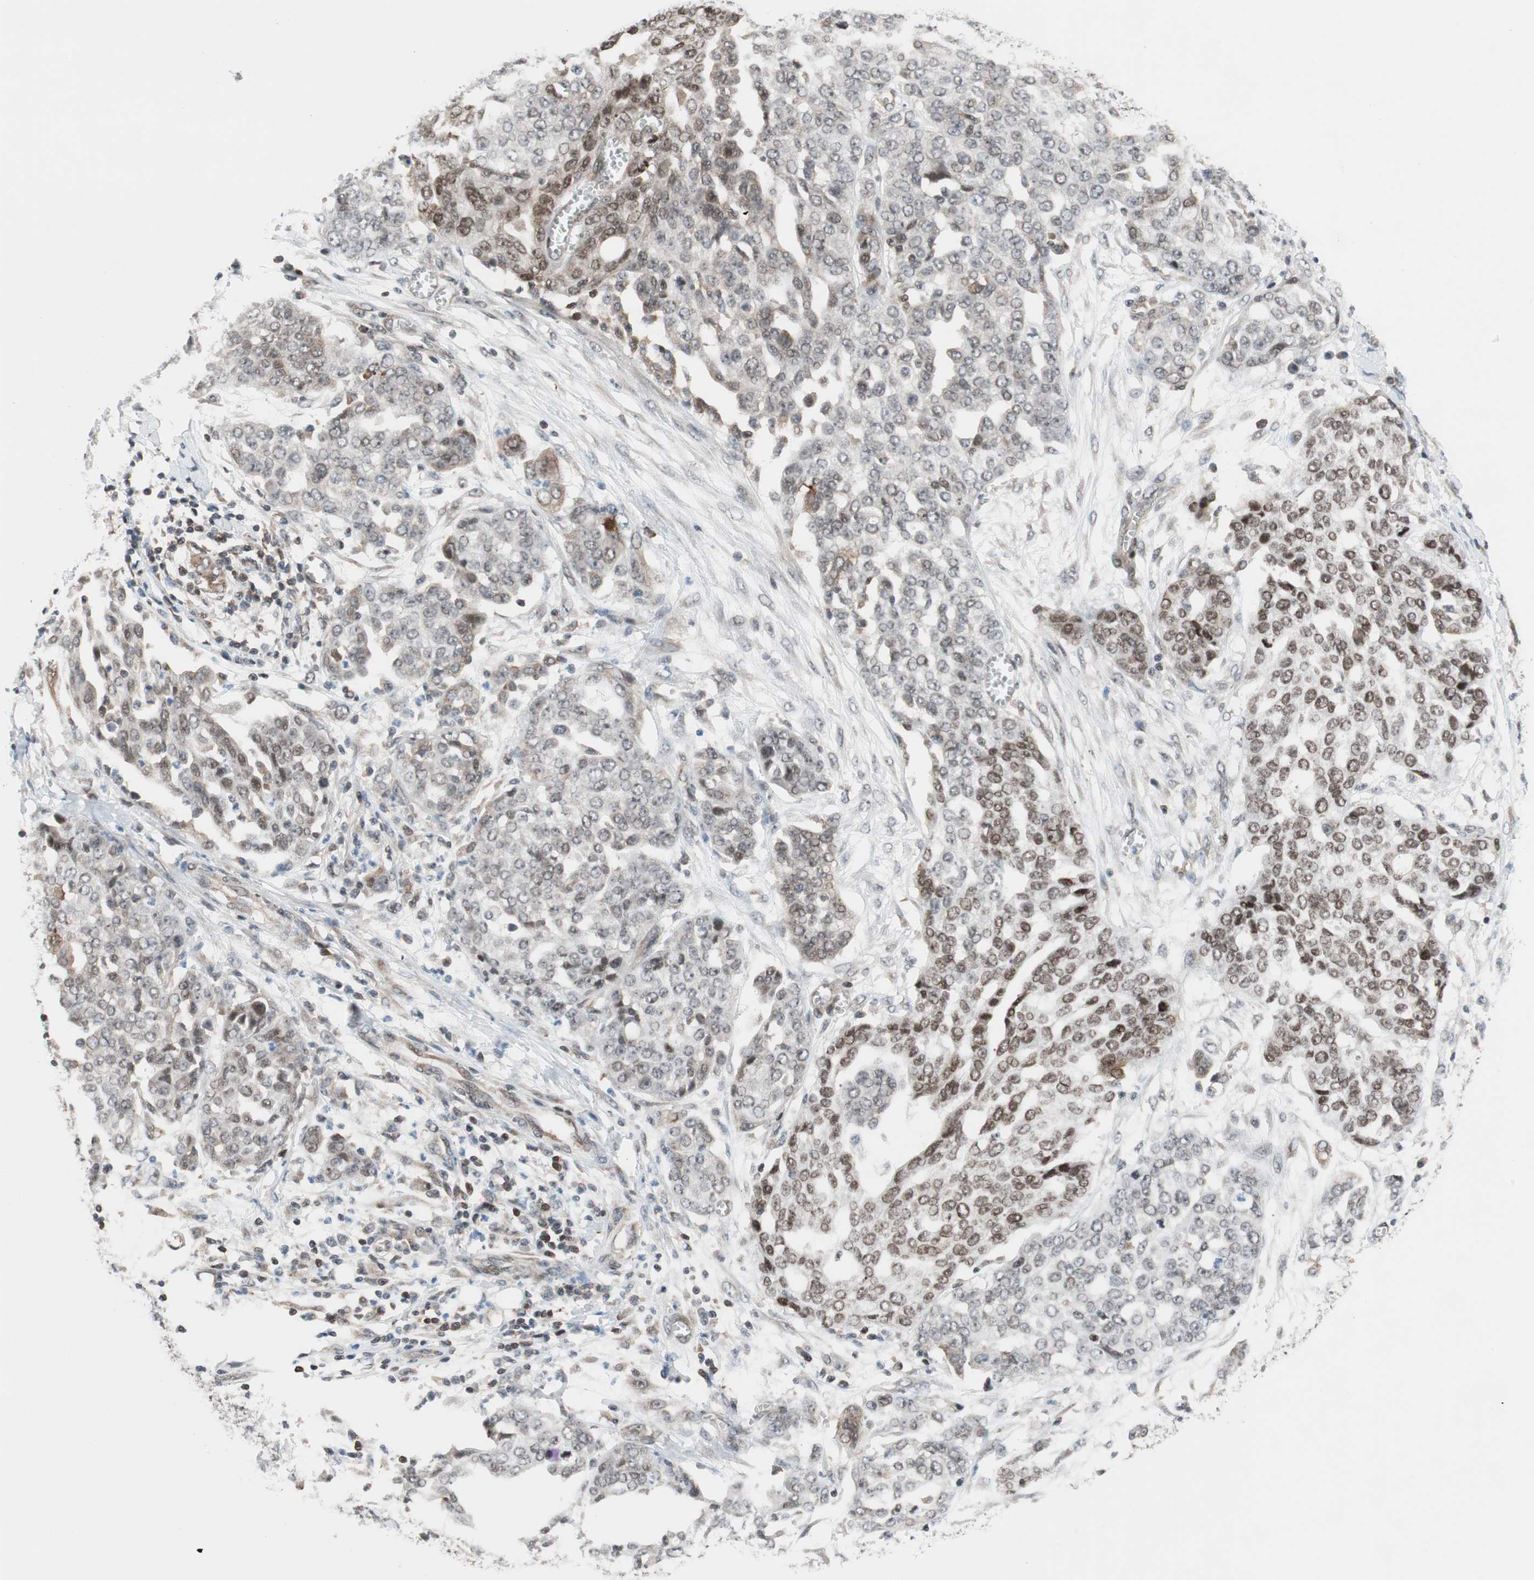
{"staining": {"intensity": "moderate", "quantity": "25%-75%", "location": "nuclear"}, "tissue": "ovarian cancer", "cell_type": "Tumor cells", "image_type": "cancer", "snomed": [{"axis": "morphology", "description": "Cystadenocarcinoma, serous, NOS"}, {"axis": "topography", "description": "Soft tissue"}, {"axis": "topography", "description": "Ovary"}], "caption": "About 25%-75% of tumor cells in human ovarian cancer (serous cystadenocarcinoma) show moderate nuclear protein expression as visualized by brown immunohistochemical staining.", "gene": "ZNF512B", "patient": {"sex": "female", "age": 57}}